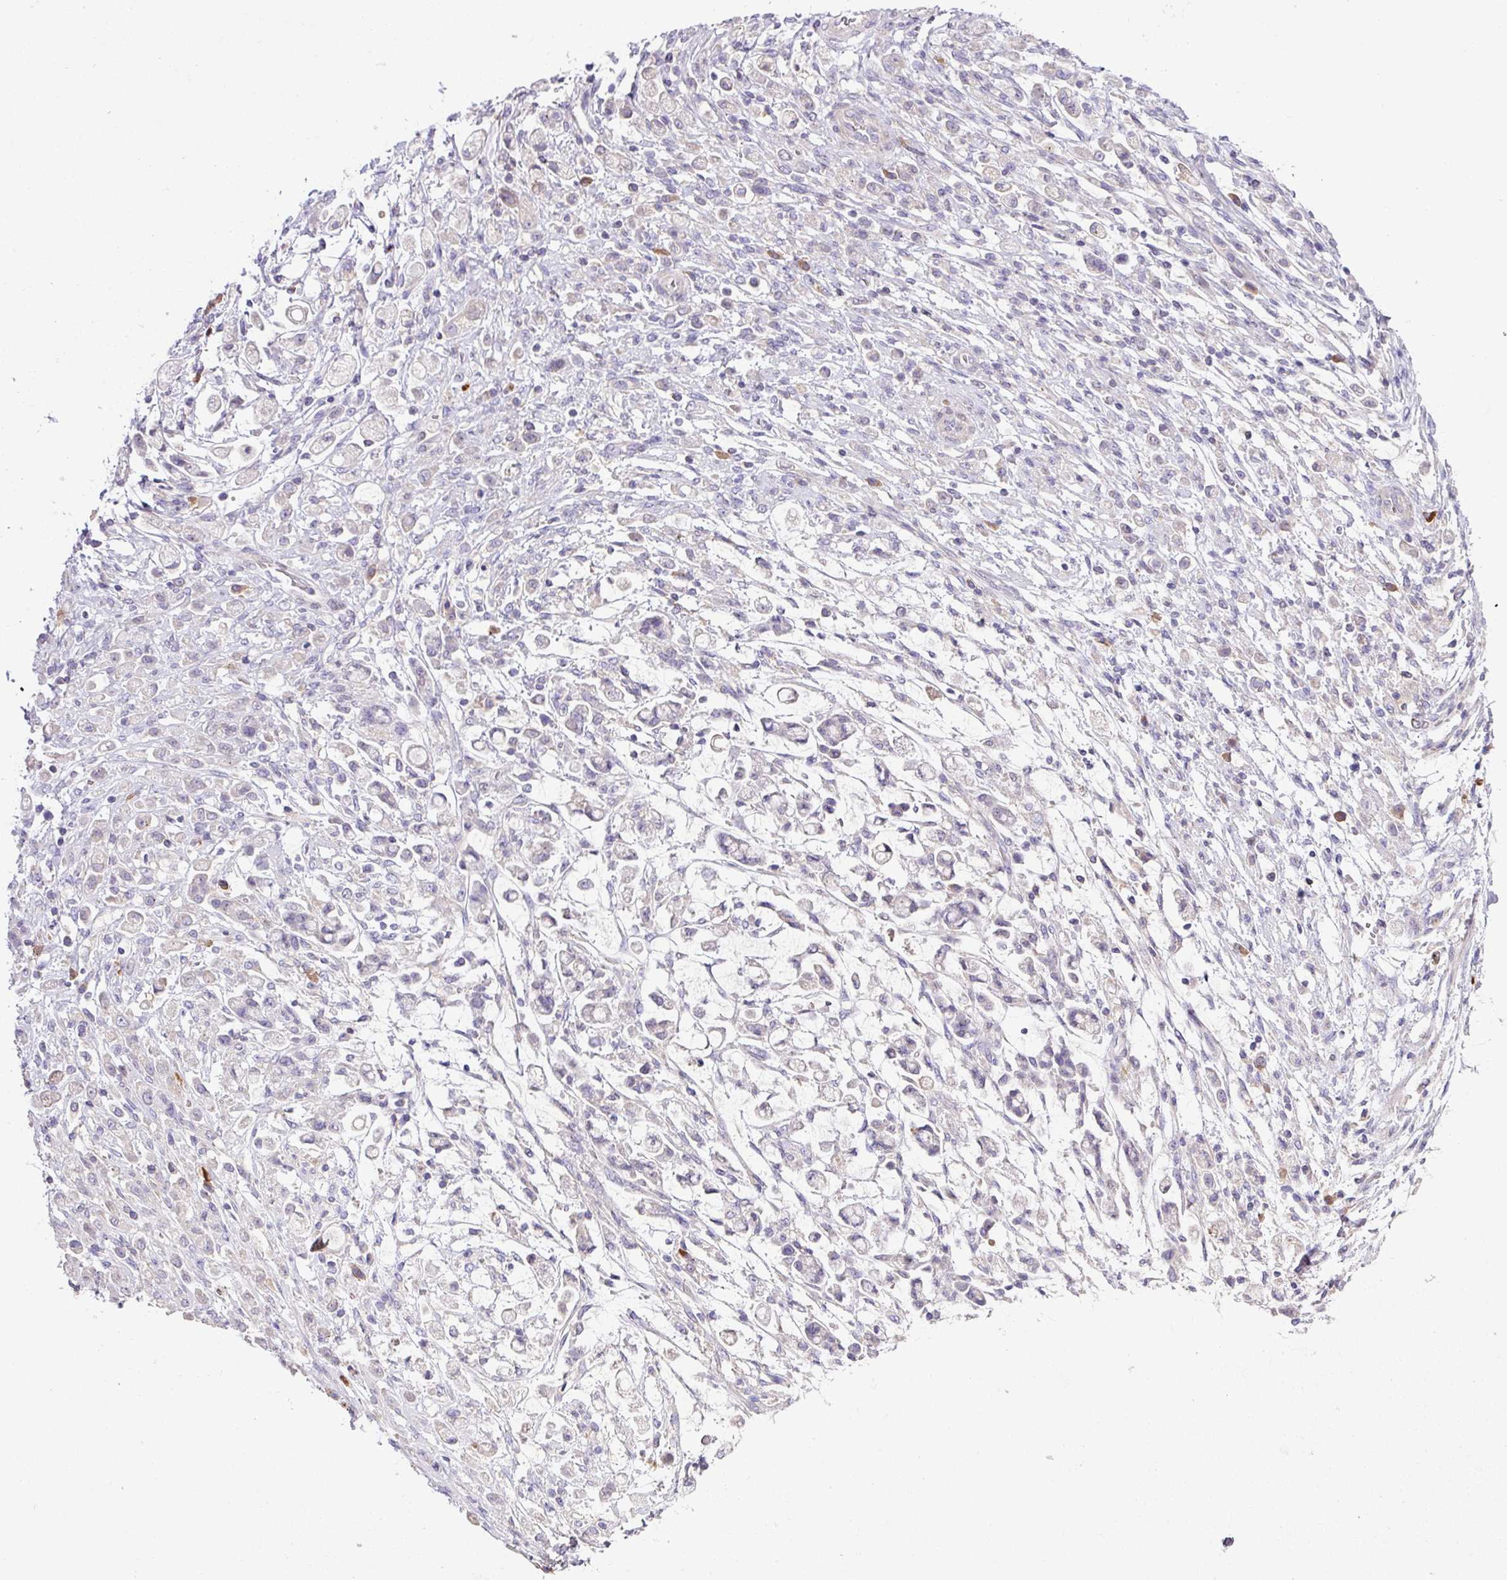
{"staining": {"intensity": "negative", "quantity": "none", "location": "none"}, "tissue": "stomach cancer", "cell_type": "Tumor cells", "image_type": "cancer", "snomed": [{"axis": "morphology", "description": "Adenocarcinoma, NOS"}, {"axis": "topography", "description": "Stomach"}], "caption": "There is no significant expression in tumor cells of stomach cancer (adenocarcinoma).", "gene": "SLAMF6", "patient": {"sex": "female", "age": 60}}